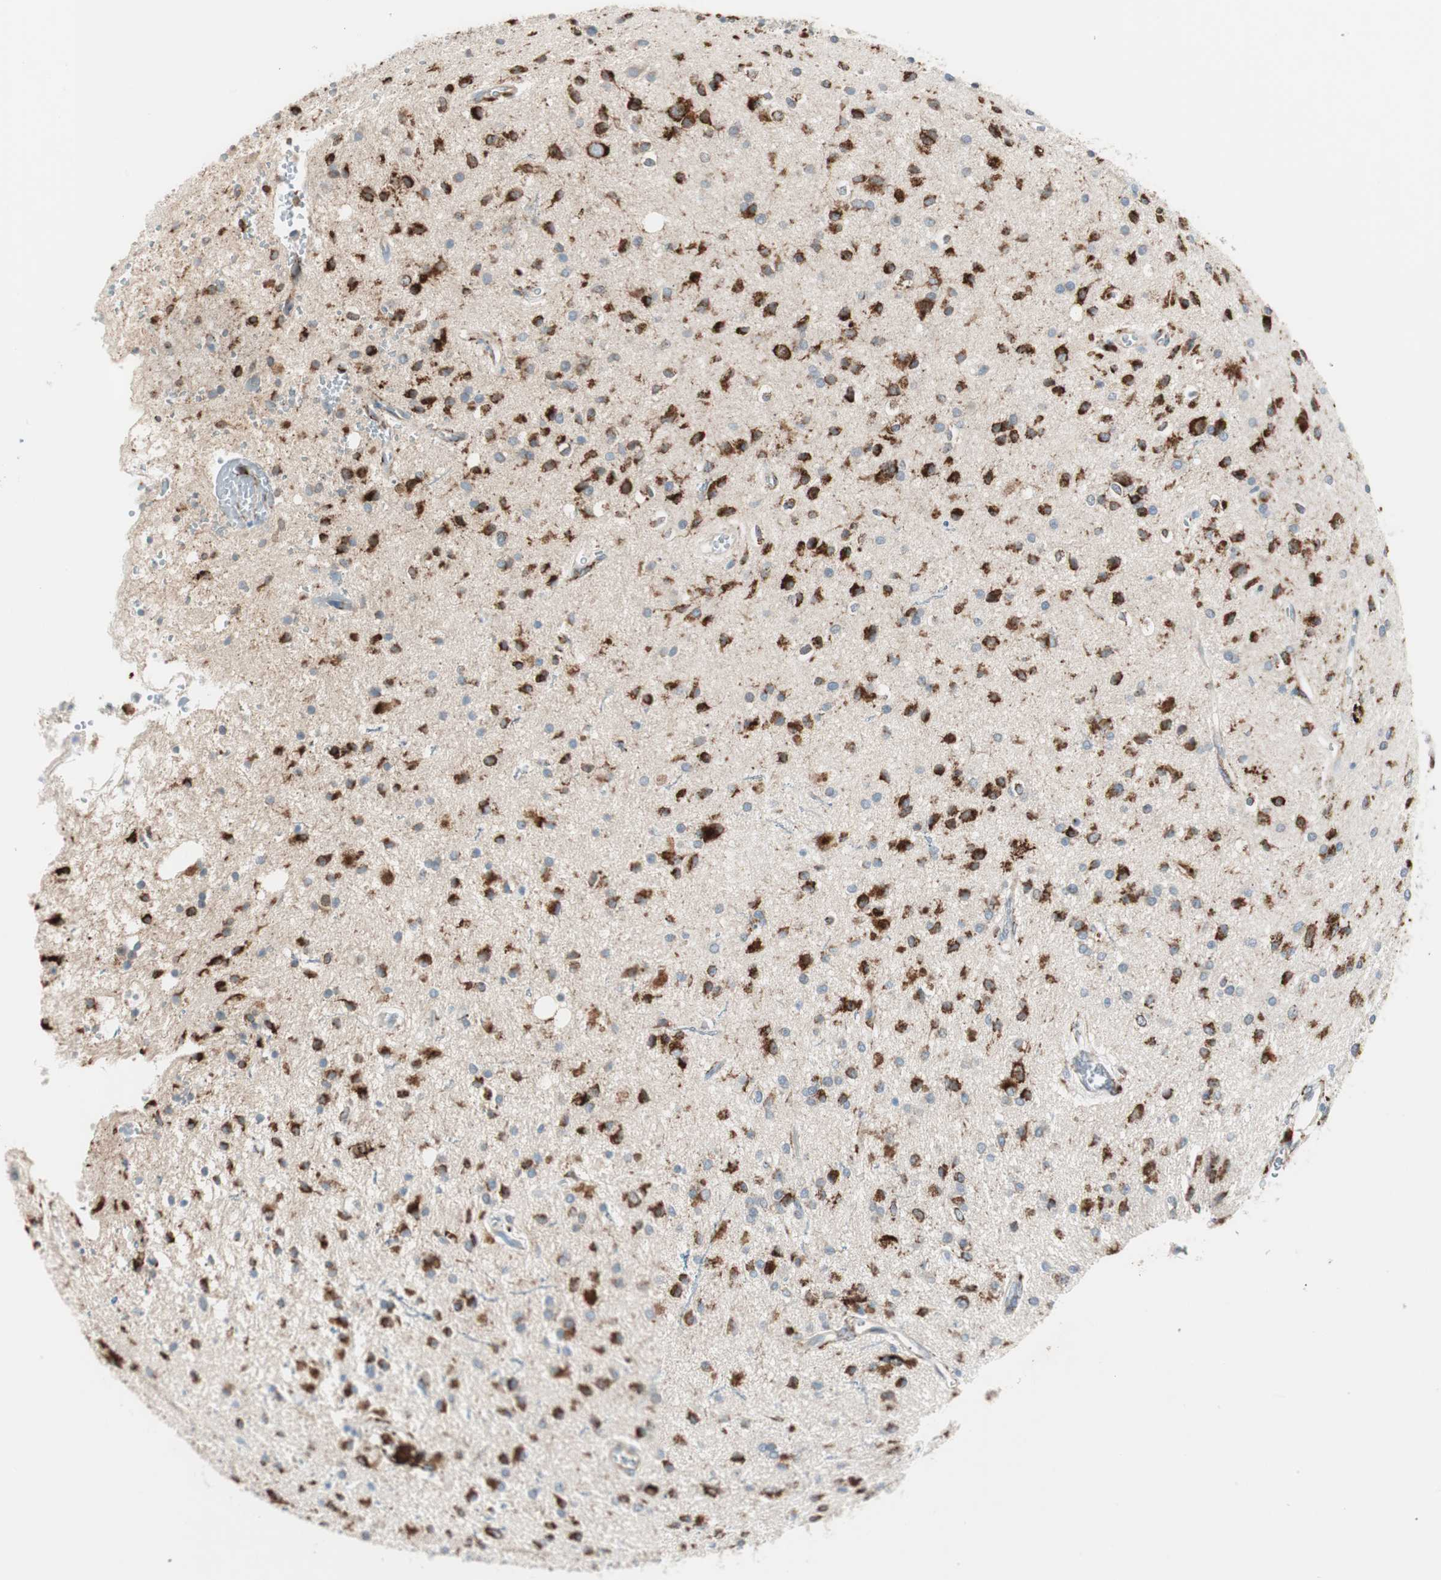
{"staining": {"intensity": "strong", "quantity": ">75%", "location": "cytoplasmic/membranous"}, "tissue": "glioma", "cell_type": "Tumor cells", "image_type": "cancer", "snomed": [{"axis": "morphology", "description": "Glioma, malignant, High grade"}, {"axis": "topography", "description": "Brain"}], "caption": "A brown stain shows strong cytoplasmic/membranous positivity of a protein in human malignant glioma (high-grade) tumor cells.", "gene": "P4HTM", "patient": {"sex": "male", "age": 47}}